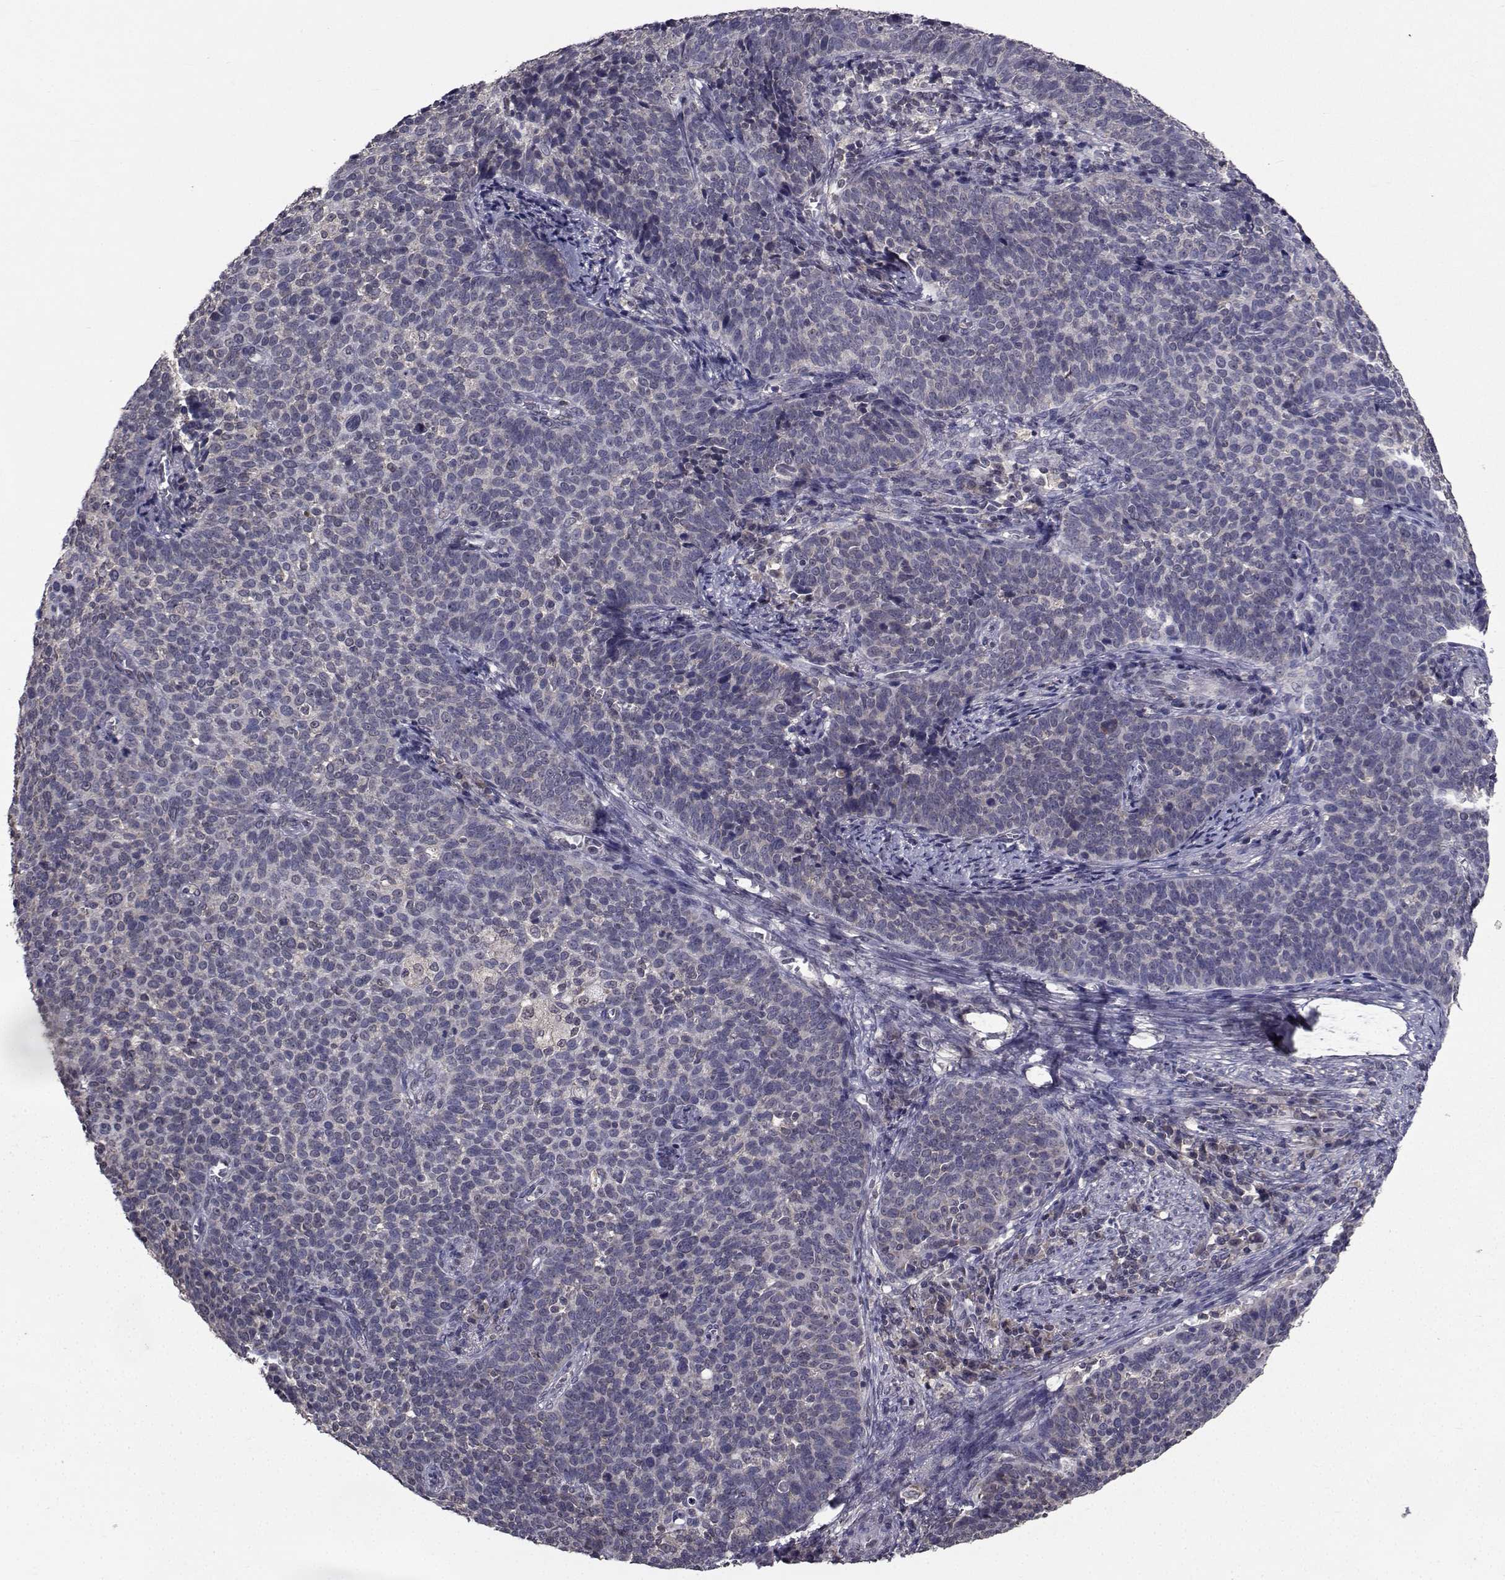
{"staining": {"intensity": "negative", "quantity": "none", "location": "none"}, "tissue": "cervical cancer", "cell_type": "Tumor cells", "image_type": "cancer", "snomed": [{"axis": "morphology", "description": "Squamous cell carcinoma, NOS"}, {"axis": "topography", "description": "Cervix"}], "caption": "Immunohistochemical staining of cervical squamous cell carcinoma exhibits no significant staining in tumor cells.", "gene": "CYP2S1", "patient": {"sex": "female", "age": 39}}